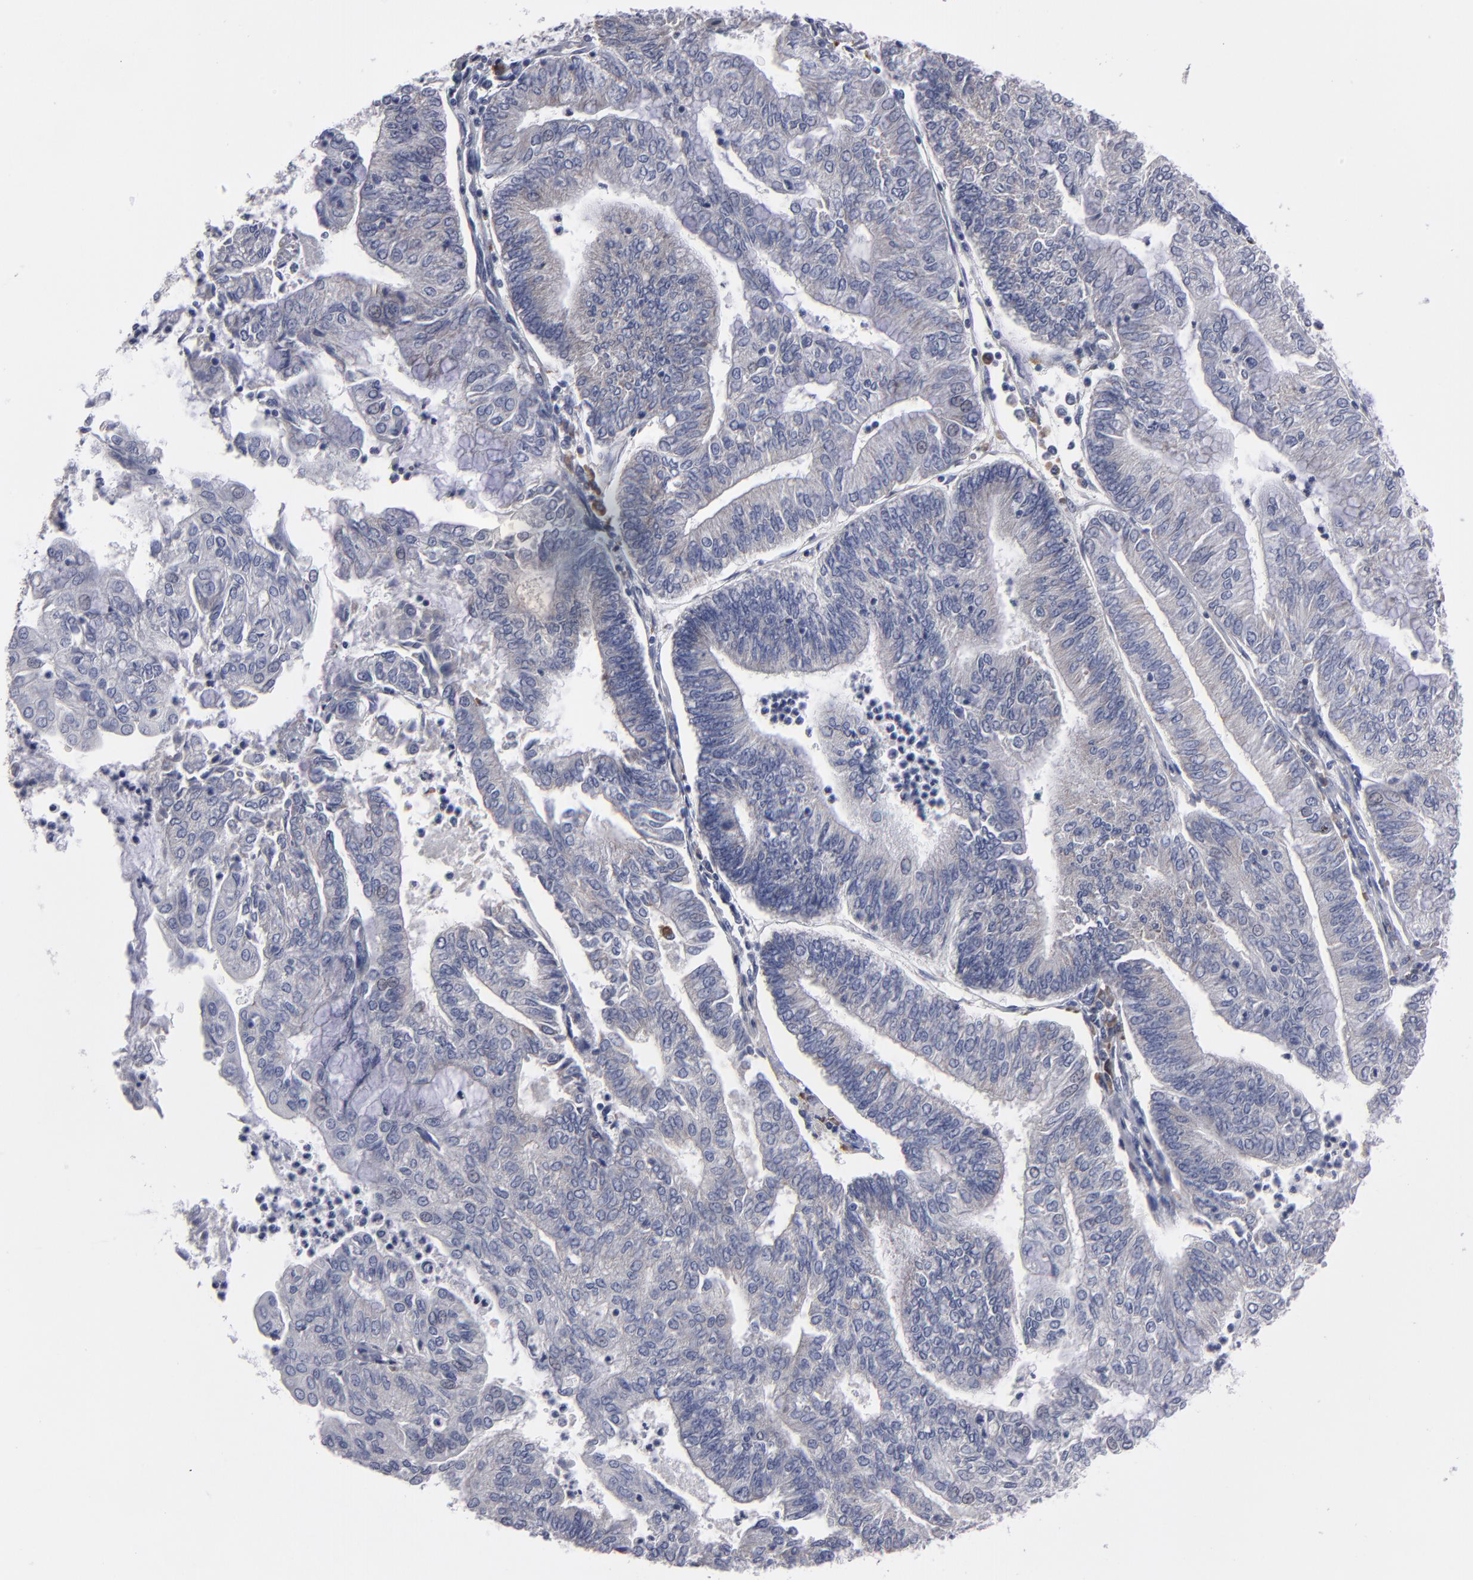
{"staining": {"intensity": "weak", "quantity": "<25%", "location": "cytoplasmic/membranous"}, "tissue": "endometrial cancer", "cell_type": "Tumor cells", "image_type": "cancer", "snomed": [{"axis": "morphology", "description": "Adenocarcinoma, NOS"}, {"axis": "topography", "description": "Endometrium"}], "caption": "Micrograph shows no significant protein expression in tumor cells of adenocarcinoma (endometrial).", "gene": "CCDC80", "patient": {"sex": "female", "age": 59}}